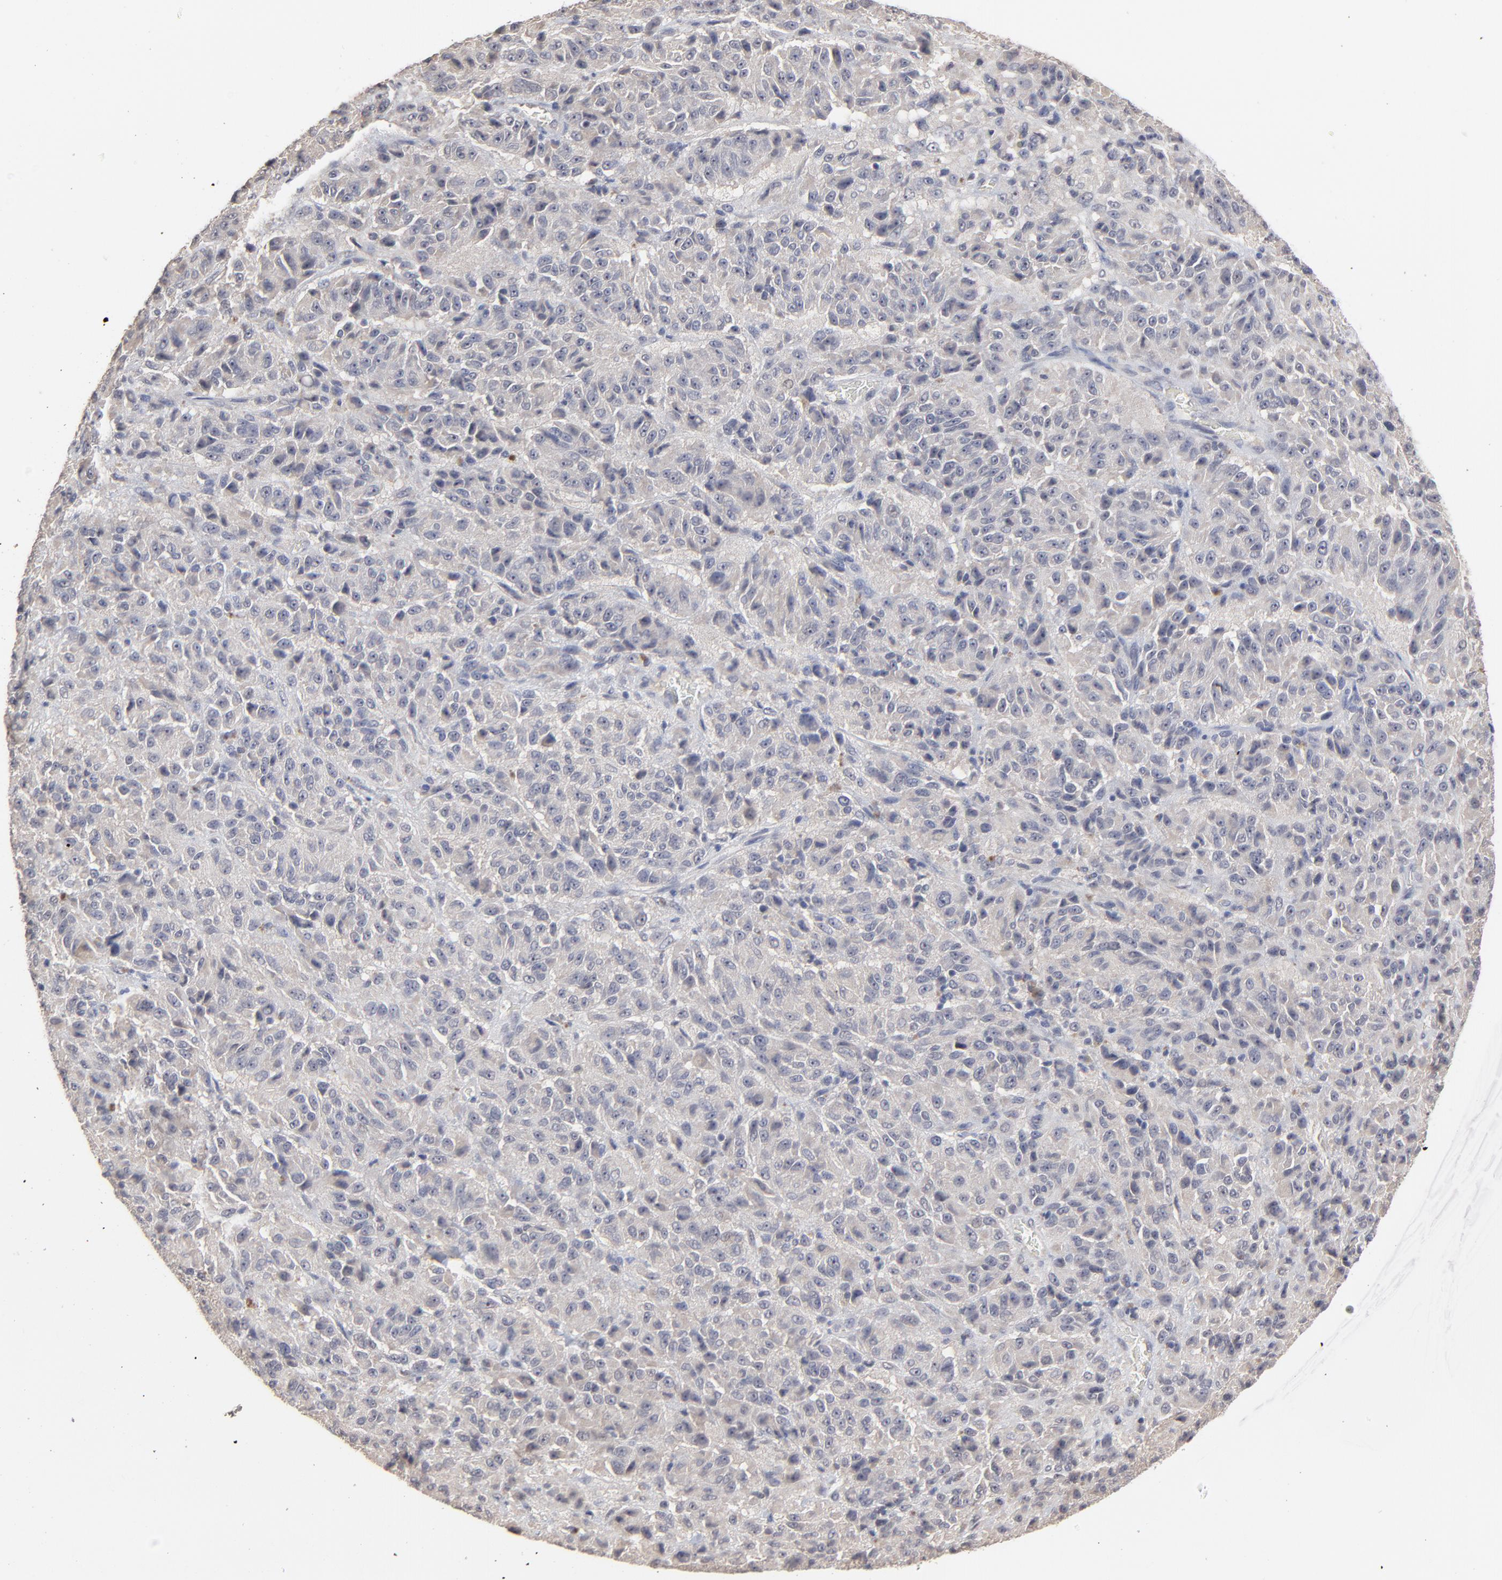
{"staining": {"intensity": "weak", "quantity": ">75%", "location": "cytoplasmic/membranous"}, "tissue": "melanoma", "cell_type": "Tumor cells", "image_type": "cancer", "snomed": [{"axis": "morphology", "description": "Malignant melanoma, Metastatic site"}, {"axis": "topography", "description": "Lung"}], "caption": "Immunohistochemical staining of human melanoma demonstrates low levels of weak cytoplasmic/membranous staining in about >75% of tumor cells.", "gene": "FAM199X", "patient": {"sex": "male", "age": 64}}